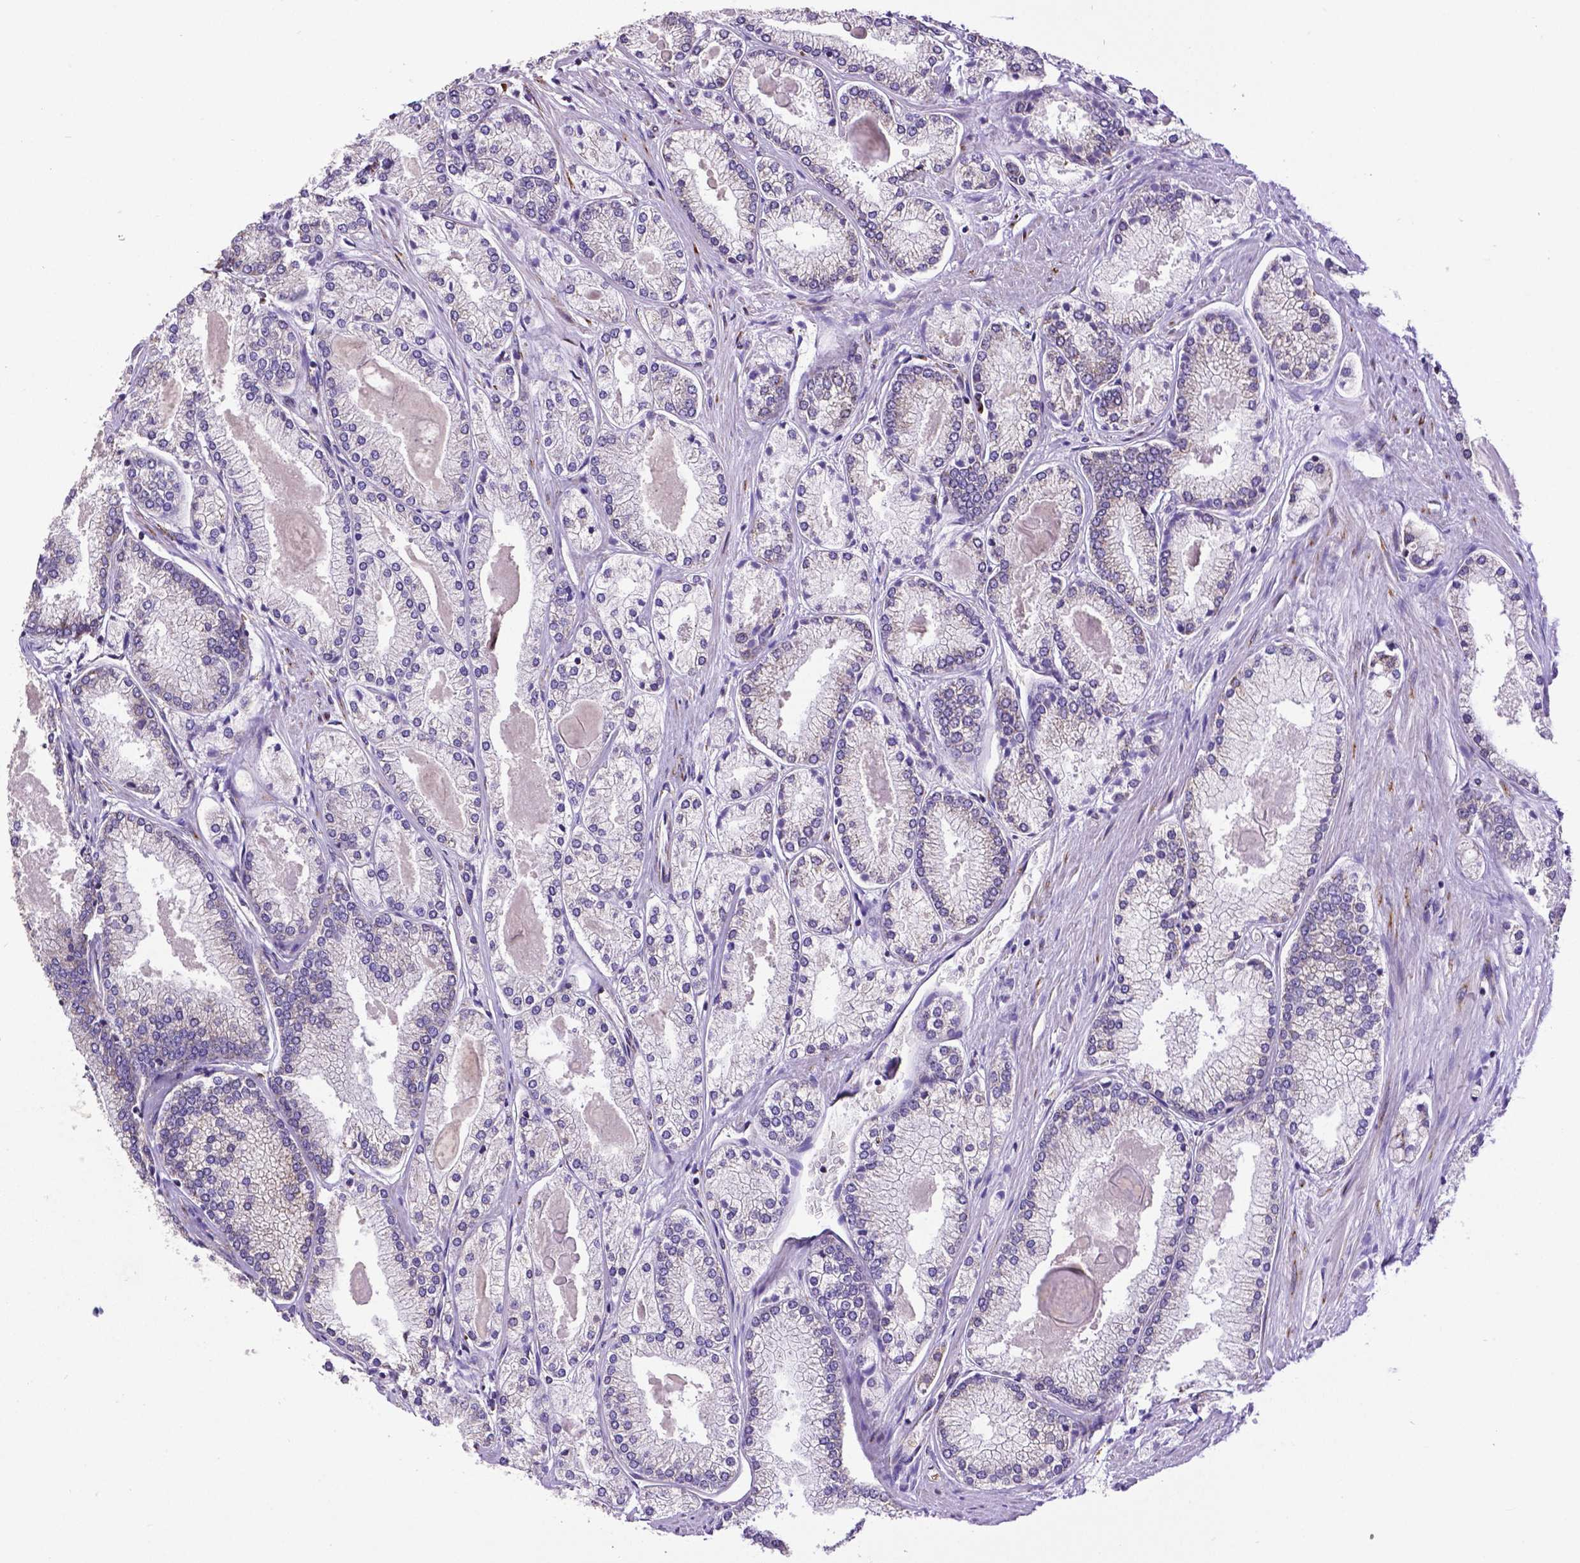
{"staining": {"intensity": "negative", "quantity": "none", "location": "none"}, "tissue": "prostate cancer", "cell_type": "Tumor cells", "image_type": "cancer", "snomed": [{"axis": "morphology", "description": "Adenocarcinoma, High grade"}, {"axis": "topography", "description": "Prostate"}], "caption": "Prostate cancer was stained to show a protein in brown. There is no significant positivity in tumor cells.", "gene": "MTDH", "patient": {"sex": "male", "age": 68}}